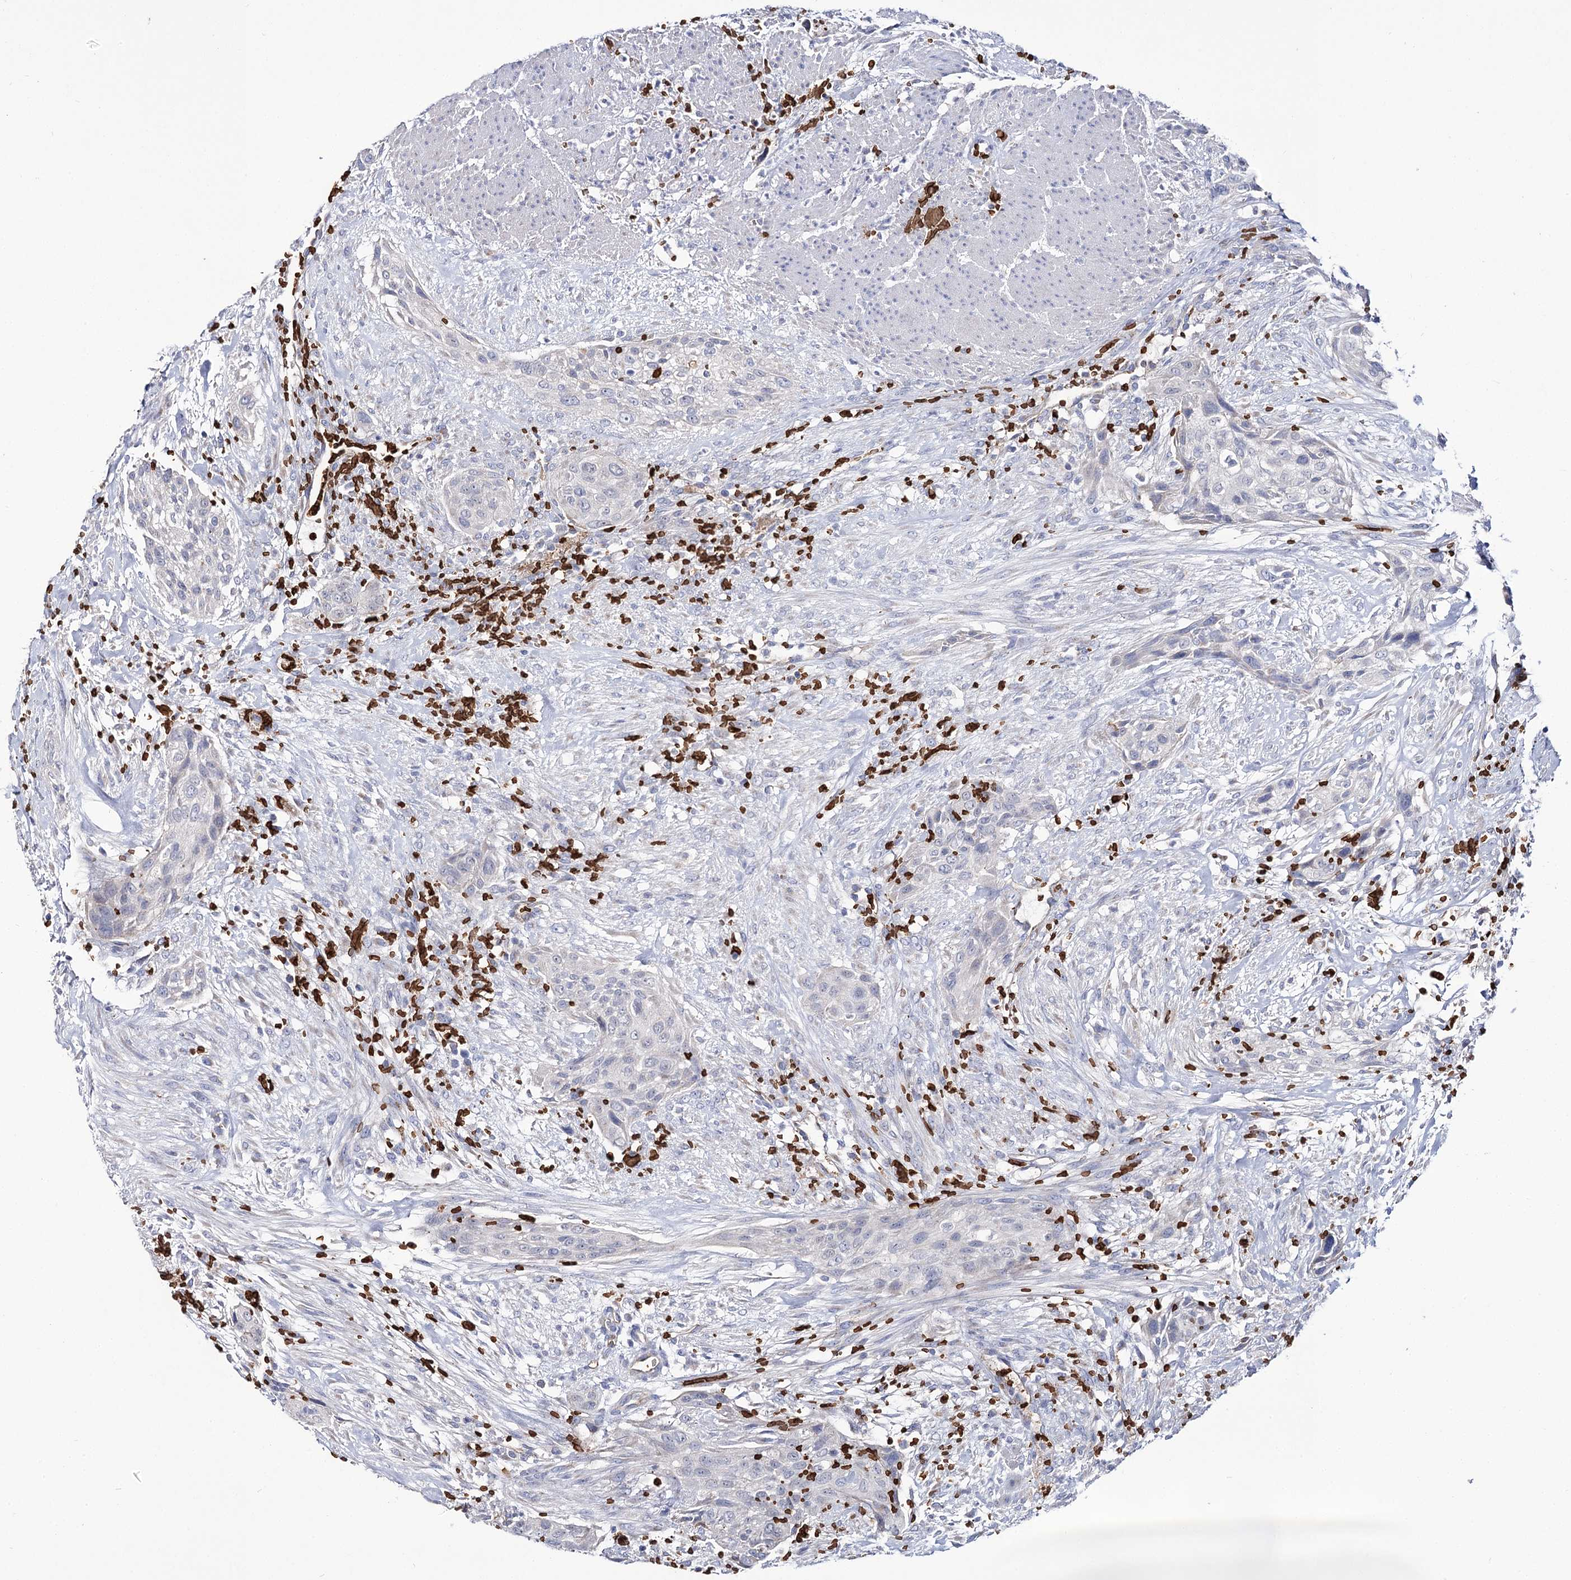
{"staining": {"intensity": "negative", "quantity": "none", "location": "none"}, "tissue": "urothelial cancer", "cell_type": "Tumor cells", "image_type": "cancer", "snomed": [{"axis": "morphology", "description": "Urothelial carcinoma, High grade"}, {"axis": "topography", "description": "Urinary bladder"}], "caption": "This is a image of immunohistochemistry staining of urothelial cancer, which shows no staining in tumor cells. The staining is performed using DAB (3,3'-diaminobenzidine) brown chromogen with nuclei counter-stained in using hematoxylin.", "gene": "GBF1", "patient": {"sex": "male", "age": 35}}